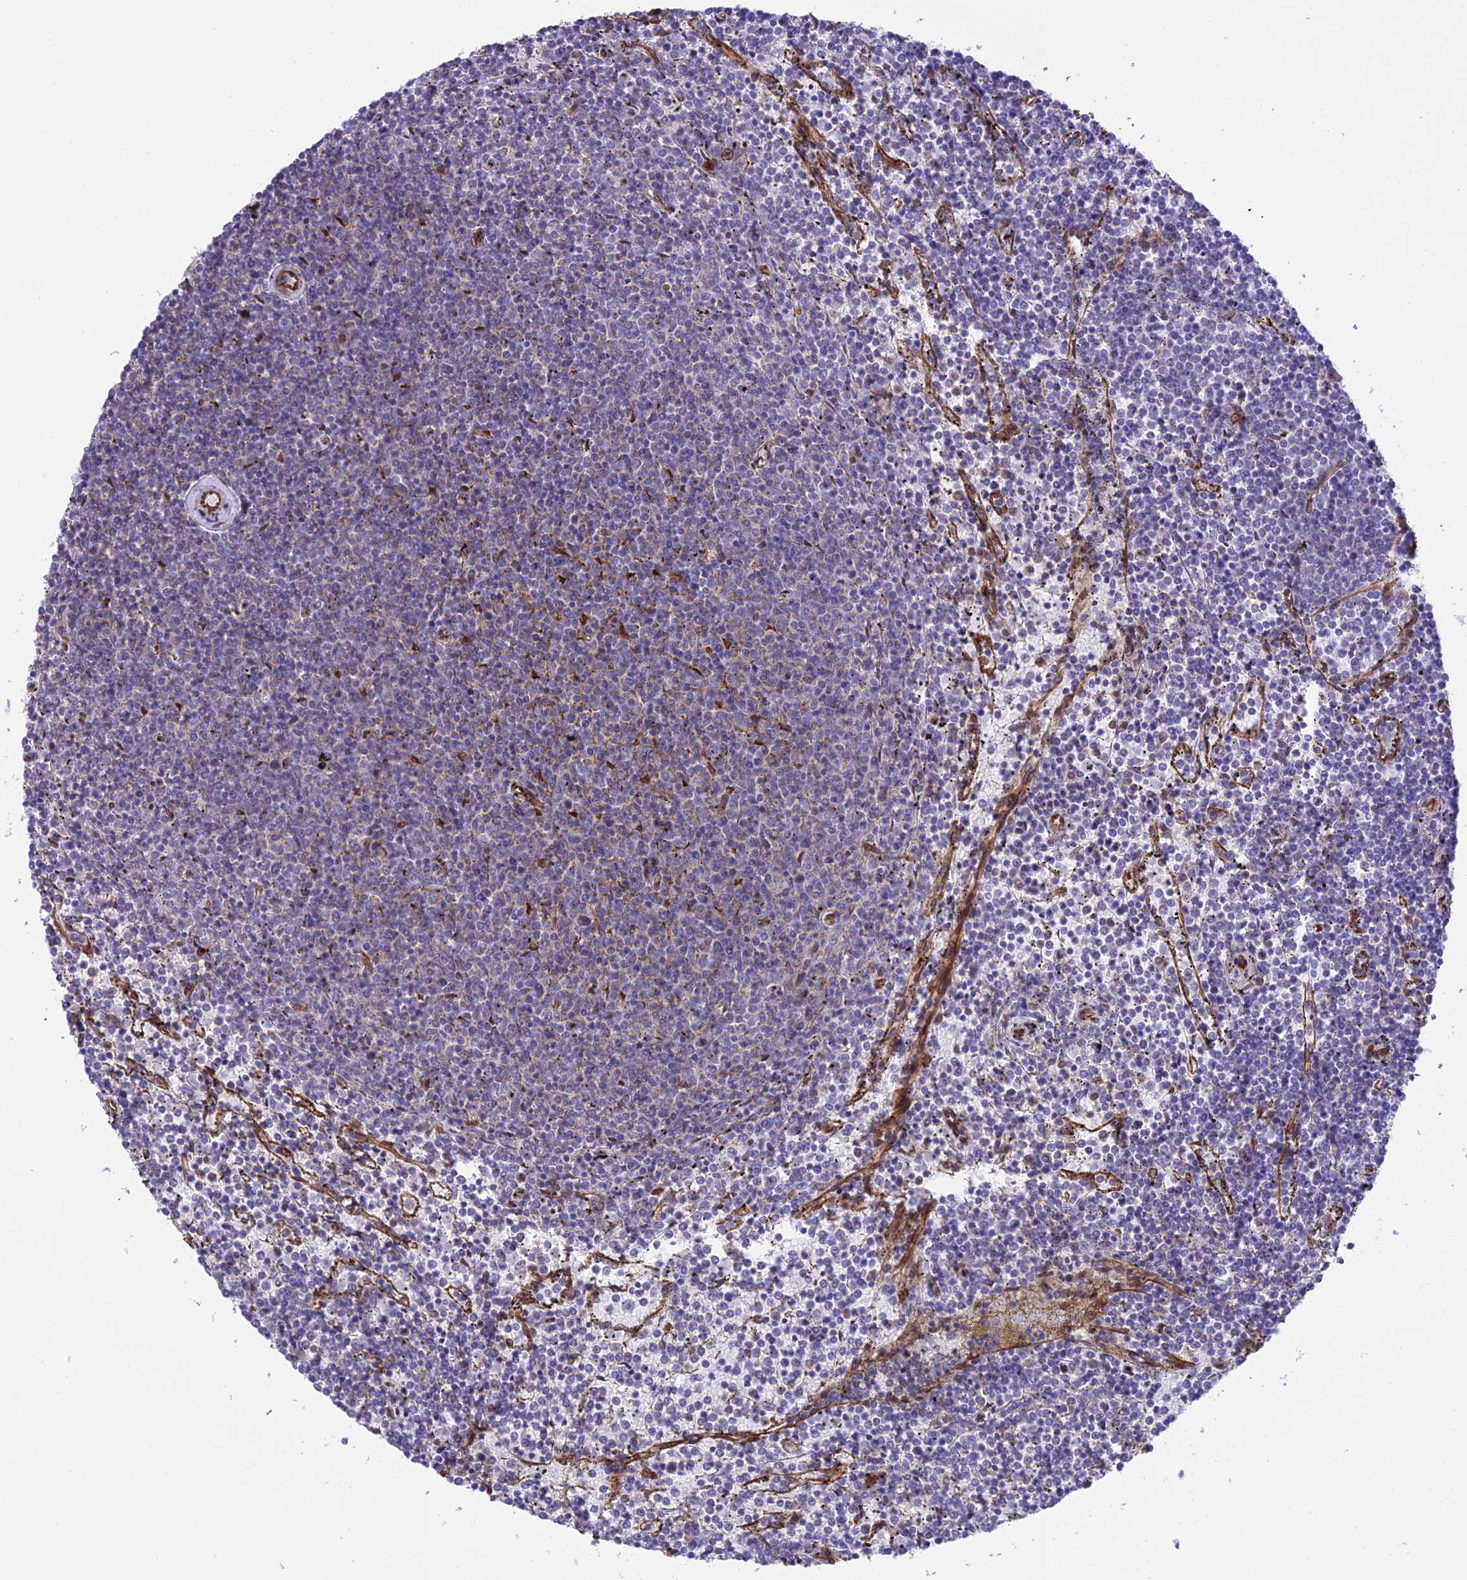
{"staining": {"intensity": "negative", "quantity": "none", "location": "none"}, "tissue": "lymphoma", "cell_type": "Tumor cells", "image_type": "cancer", "snomed": [{"axis": "morphology", "description": "Malignant lymphoma, non-Hodgkin's type, Low grade"}, {"axis": "topography", "description": "Spleen"}], "caption": "High power microscopy image of an immunohistochemistry (IHC) photomicrograph of low-grade malignant lymphoma, non-Hodgkin's type, revealing no significant expression in tumor cells.", "gene": "EXOC3L4", "patient": {"sex": "female", "age": 50}}